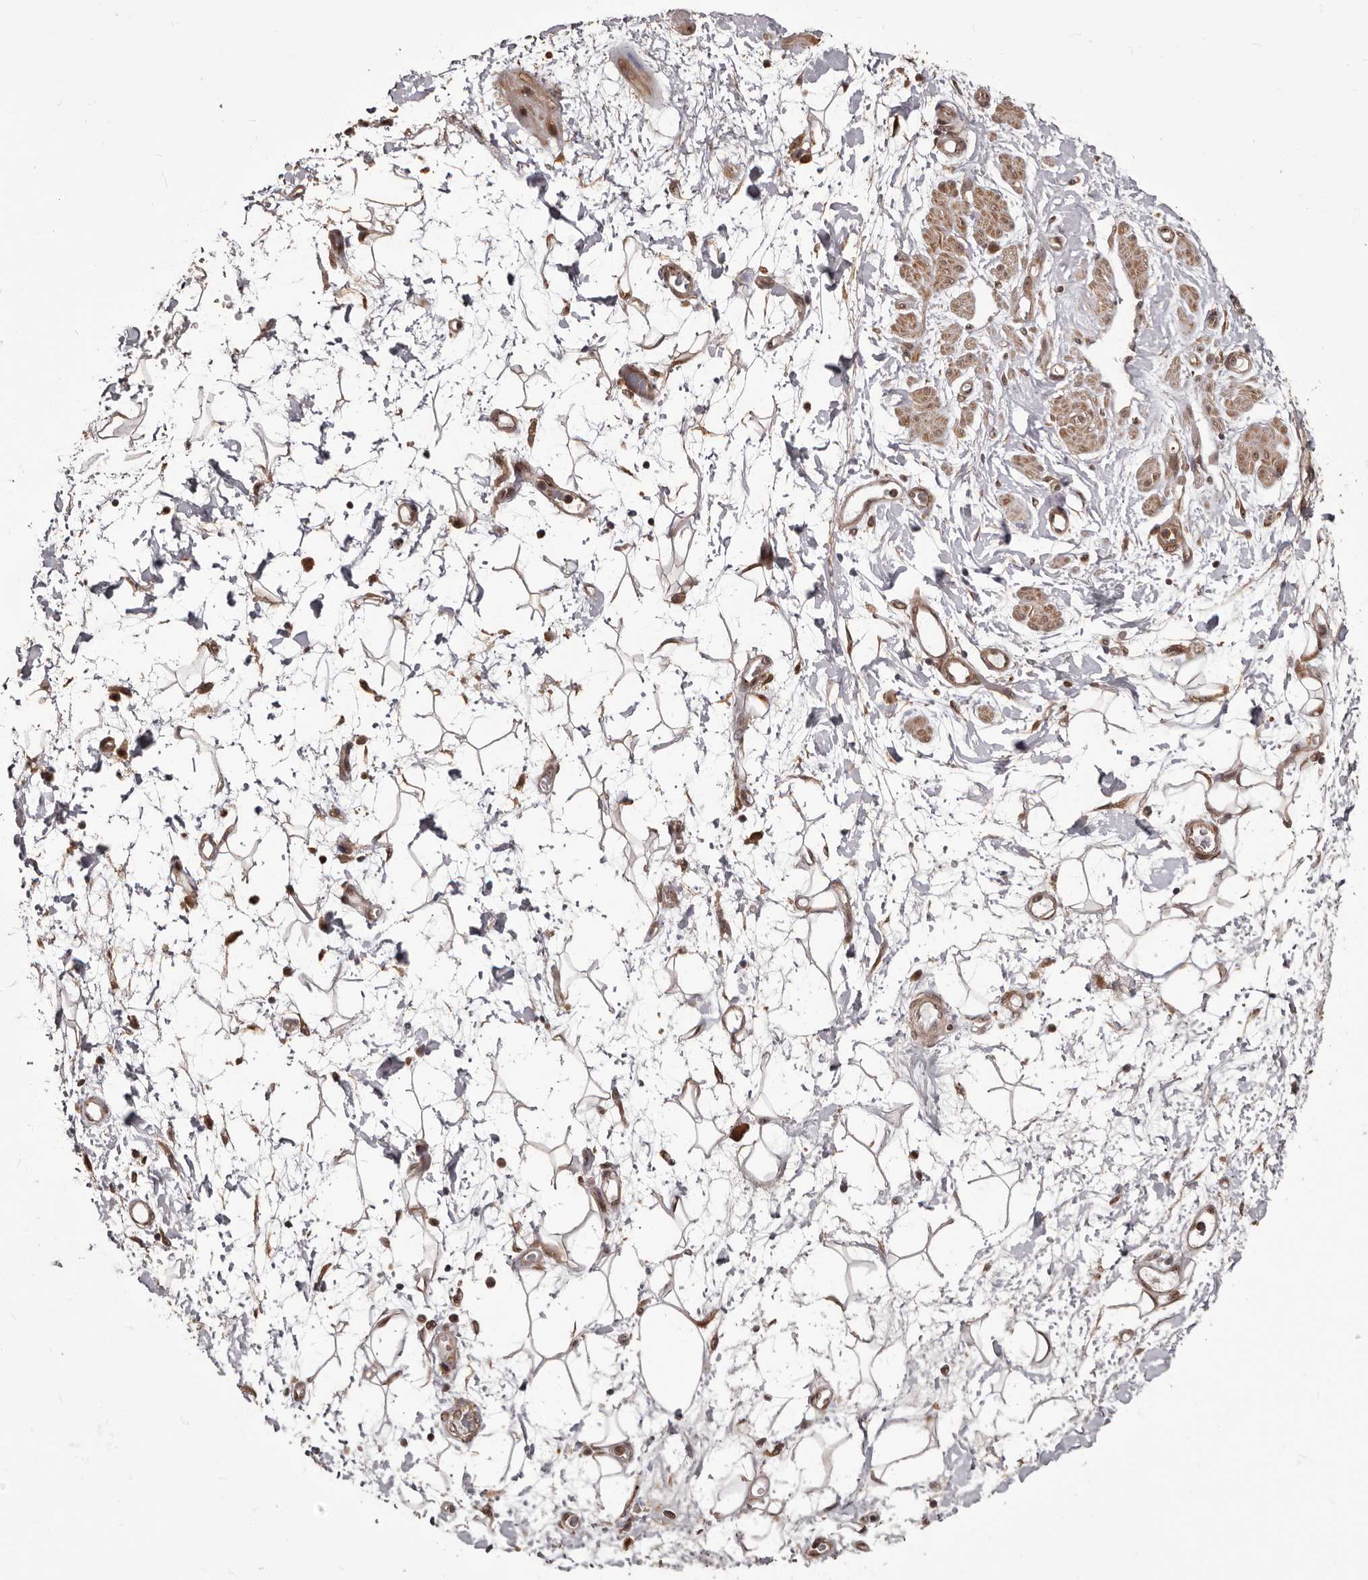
{"staining": {"intensity": "weak", "quantity": ">75%", "location": "cytoplasmic/membranous"}, "tissue": "adipose tissue", "cell_type": "Adipocytes", "image_type": "normal", "snomed": [{"axis": "morphology", "description": "Normal tissue, NOS"}, {"axis": "morphology", "description": "Adenocarcinoma, NOS"}, {"axis": "topography", "description": "Pancreas"}, {"axis": "topography", "description": "Peripheral nerve tissue"}], "caption": "Immunohistochemical staining of unremarkable human adipose tissue exhibits weak cytoplasmic/membranous protein positivity in approximately >75% of adipocytes.", "gene": "ZCCHC7", "patient": {"sex": "male", "age": 59}}